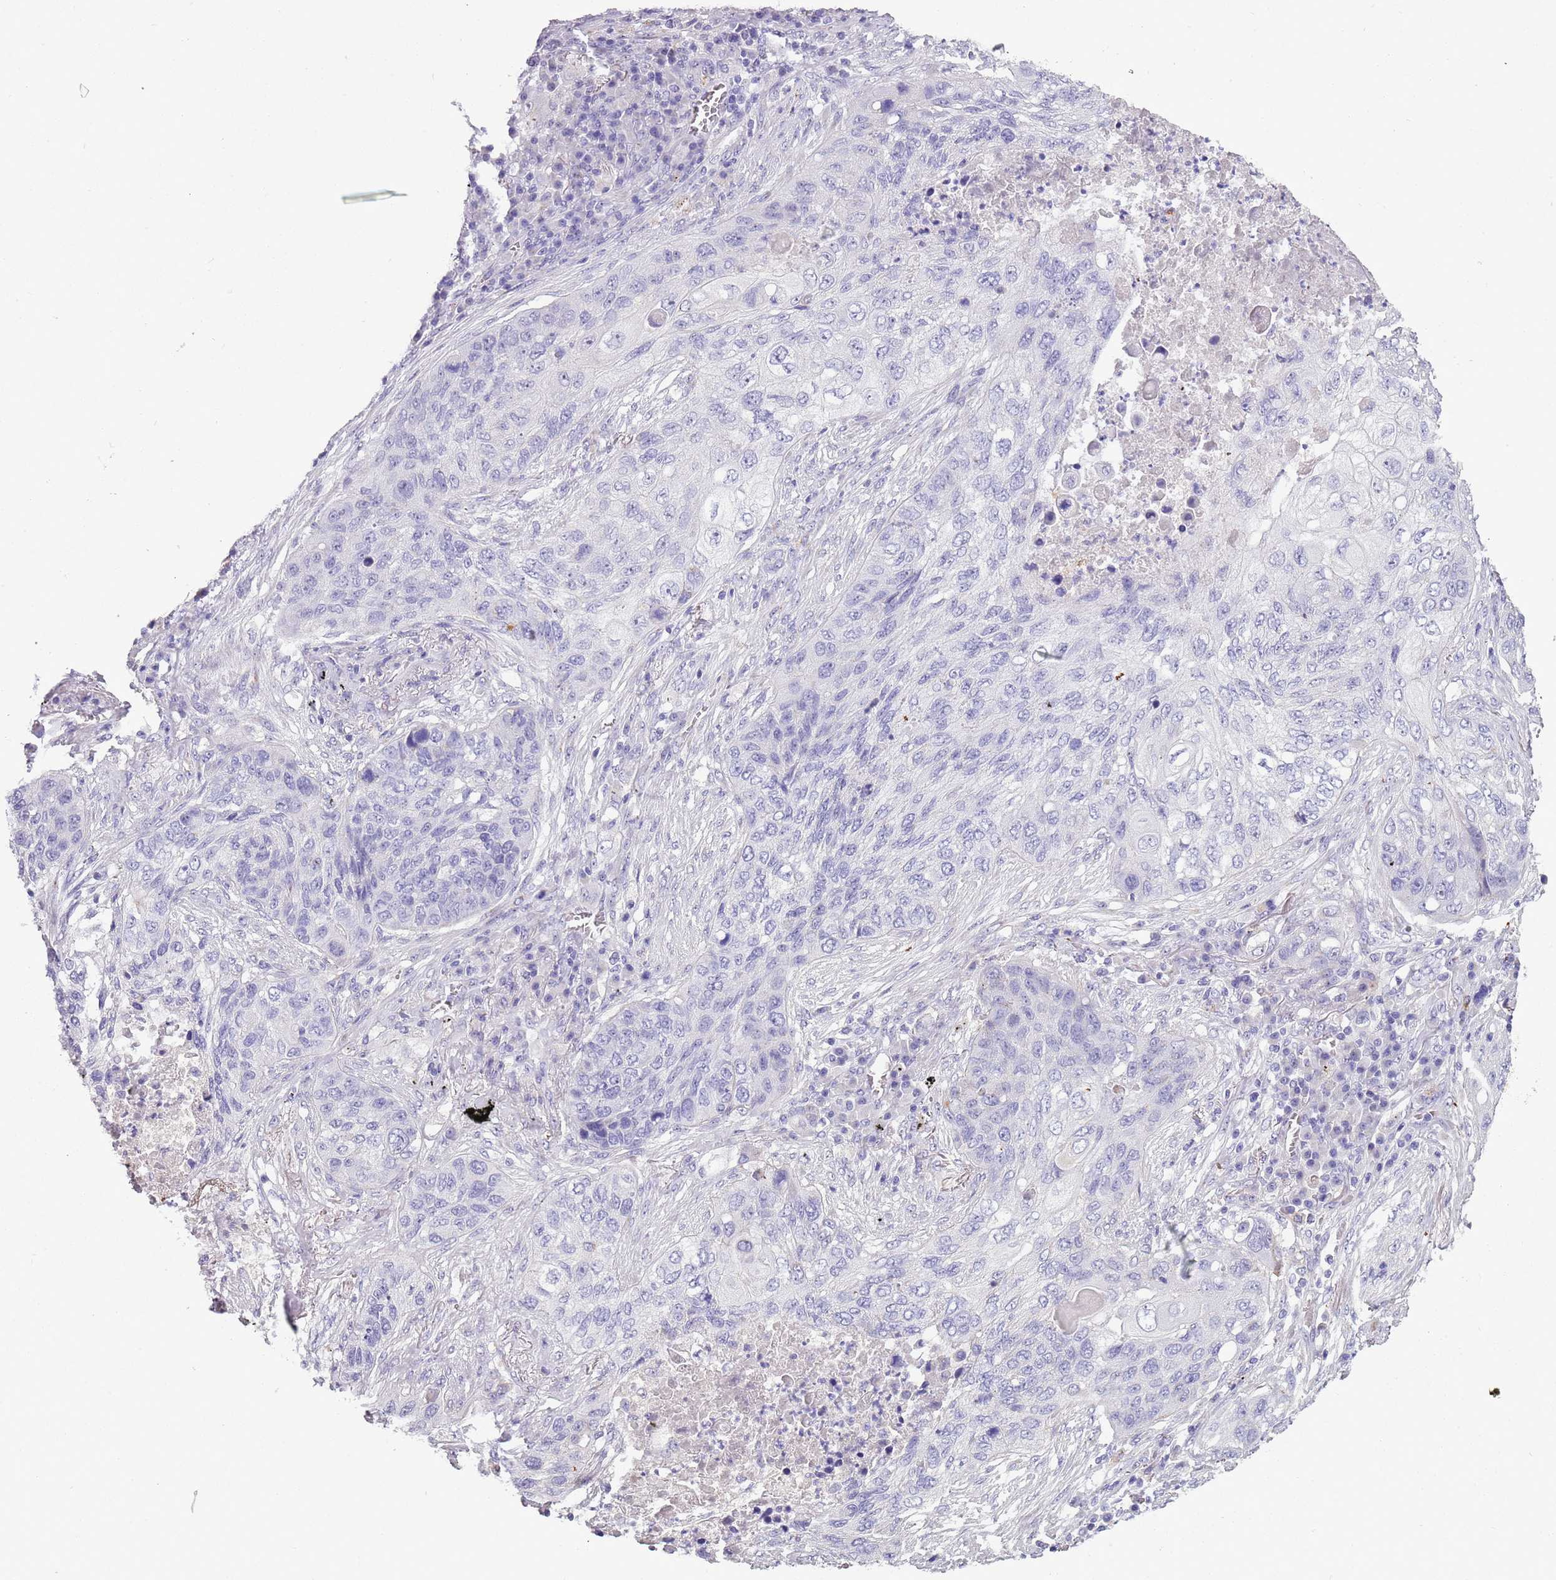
{"staining": {"intensity": "moderate", "quantity": "<25%", "location": "cytoplasmic/membranous"}, "tissue": "lung cancer", "cell_type": "Tumor cells", "image_type": "cancer", "snomed": [{"axis": "morphology", "description": "Squamous cell carcinoma, NOS"}, {"axis": "topography", "description": "Lung"}], "caption": "DAB immunohistochemical staining of lung cancer (squamous cell carcinoma) shows moderate cytoplasmic/membranous protein staining in about <25% of tumor cells.", "gene": "NBPF6", "patient": {"sex": "female", "age": 63}}